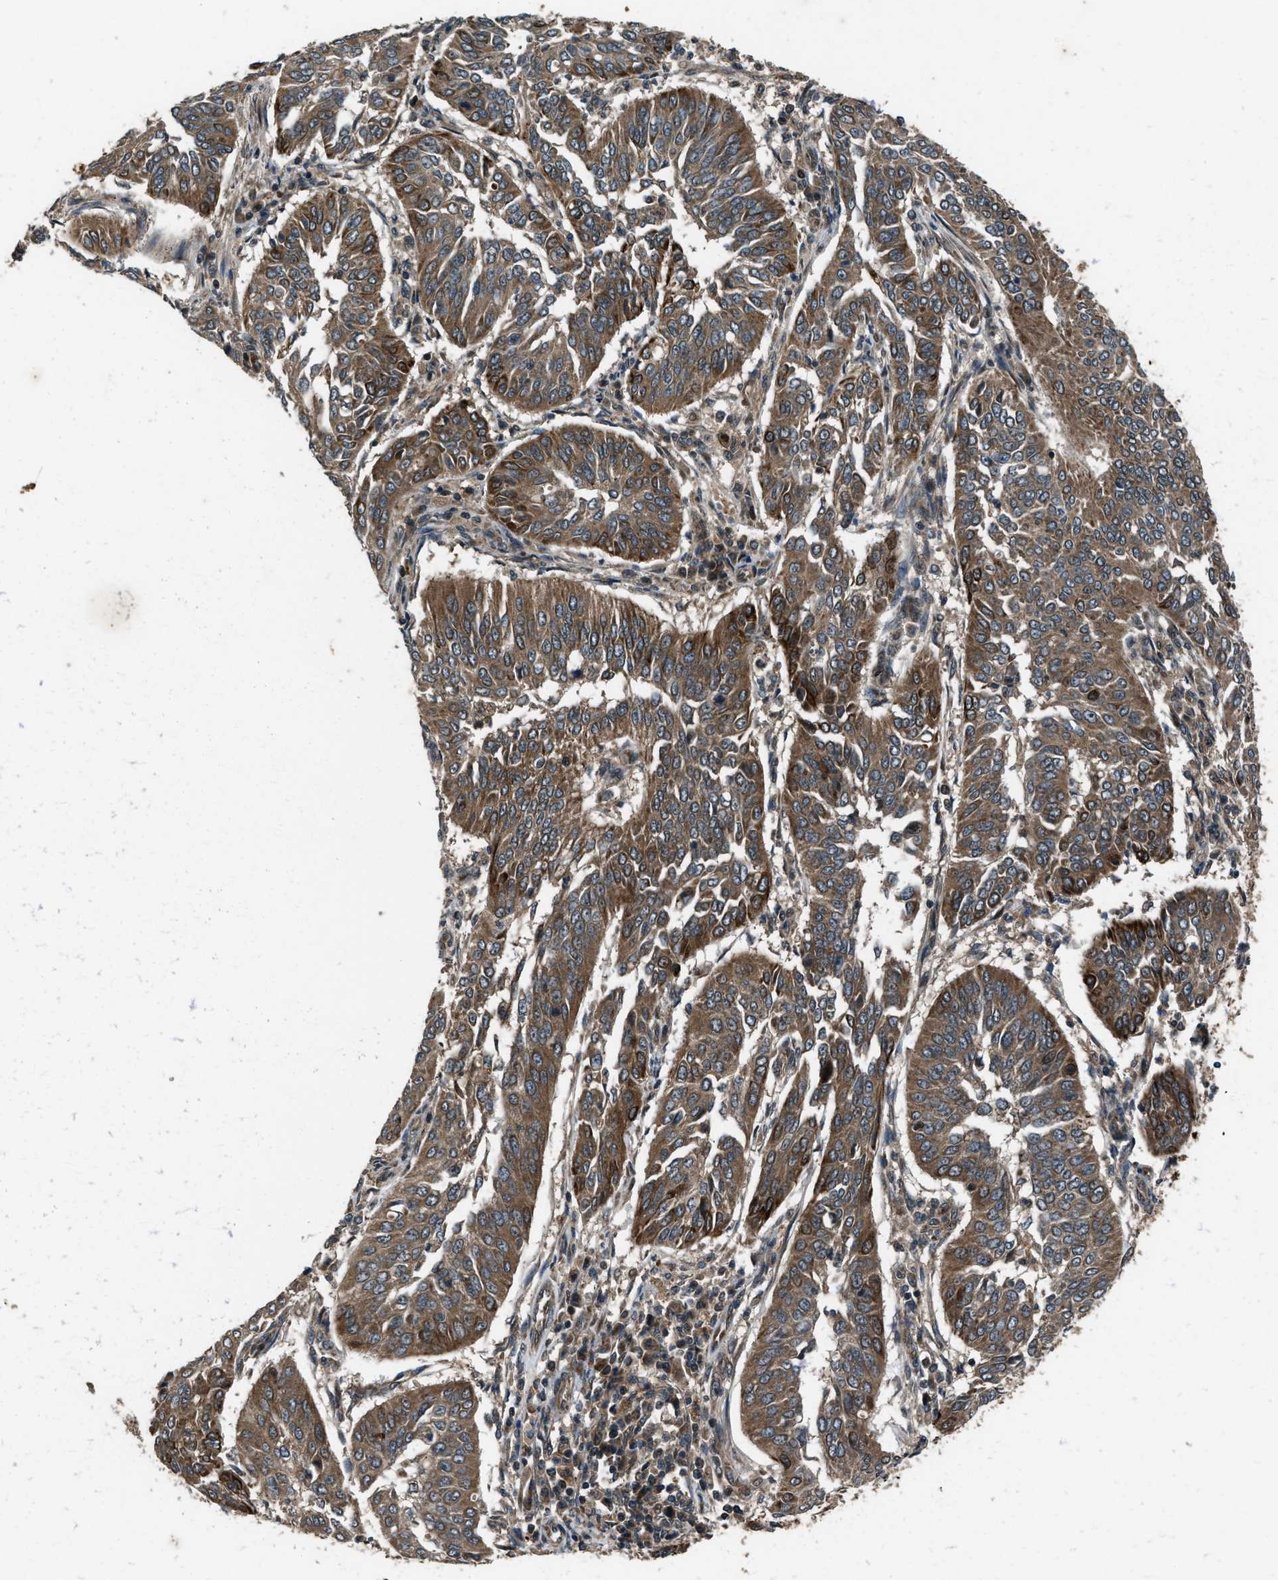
{"staining": {"intensity": "strong", "quantity": ">75%", "location": "cytoplasmic/membranous"}, "tissue": "cervical cancer", "cell_type": "Tumor cells", "image_type": "cancer", "snomed": [{"axis": "morphology", "description": "Normal tissue, NOS"}, {"axis": "morphology", "description": "Squamous cell carcinoma, NOS"}, {"axis": "topography", "description": "Cervix"}], "caption": "Squamous cell carcinoma (cervical) was stained to show a protein in brown. There is high levels of strong cytoplasmic/membranous expression in about >75% of tumor cells.", "gene": "IRAK4", "patient": {"sex": "female", "age": 39}}